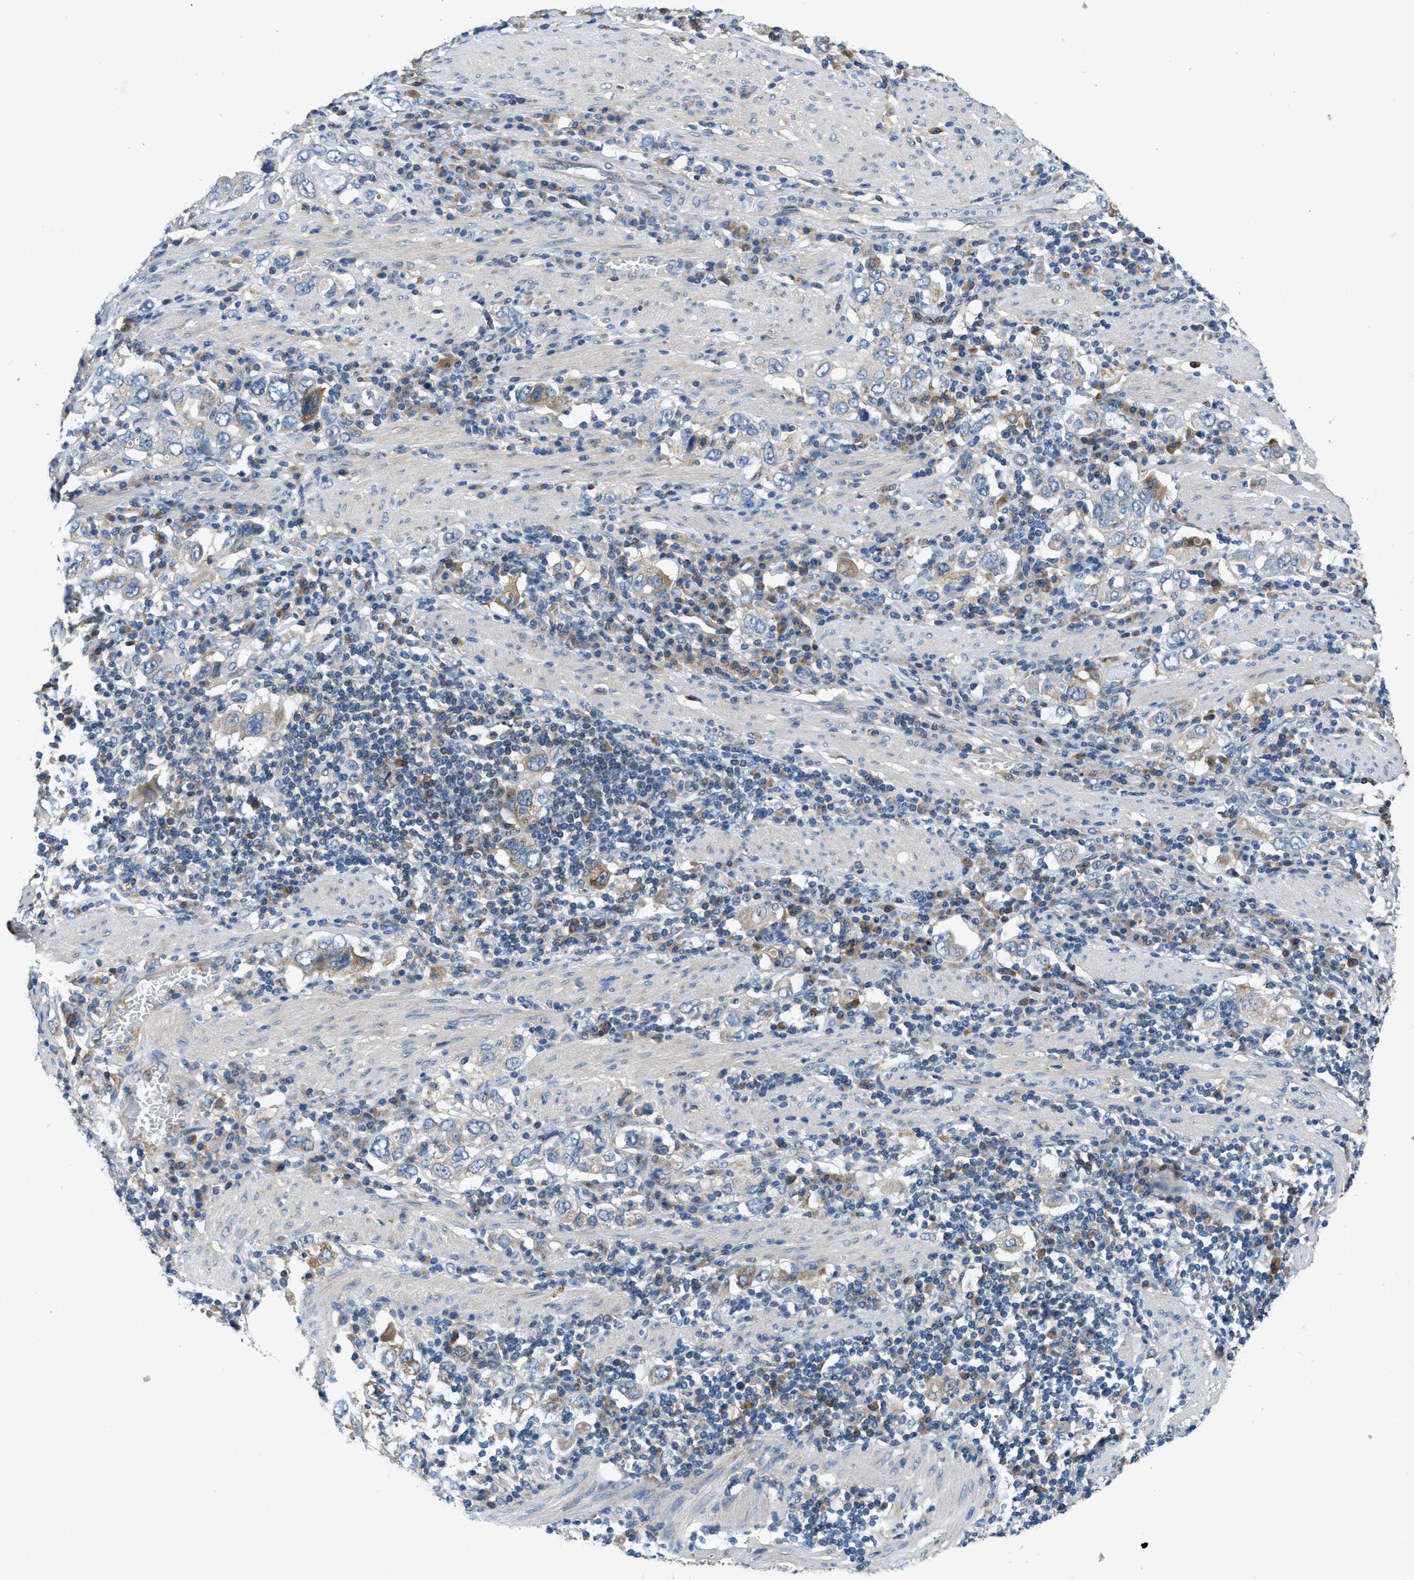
{"staining": {"intensity": "moderate", "quantity": "<25%", "location": "cytoplasmic/membranous"}, "tissue": "stomach cancer", "cell_type": "Tumor cells", "image_type": "cancer", "snomed": [{"axis": "morphology", "description": "Adenocarcinoma, NOS"}, {"axis": "topography", "description": "Stomach, upper"}], "caption": "Protein positivity by immunohistochemistry shows moderate cytoplasmic/membranous positivity in approximately <25% of tumor cells in adenocarcinoma (stomach).", "gene": "PNKD", "patient": {"sex": "male", "age": 62}}